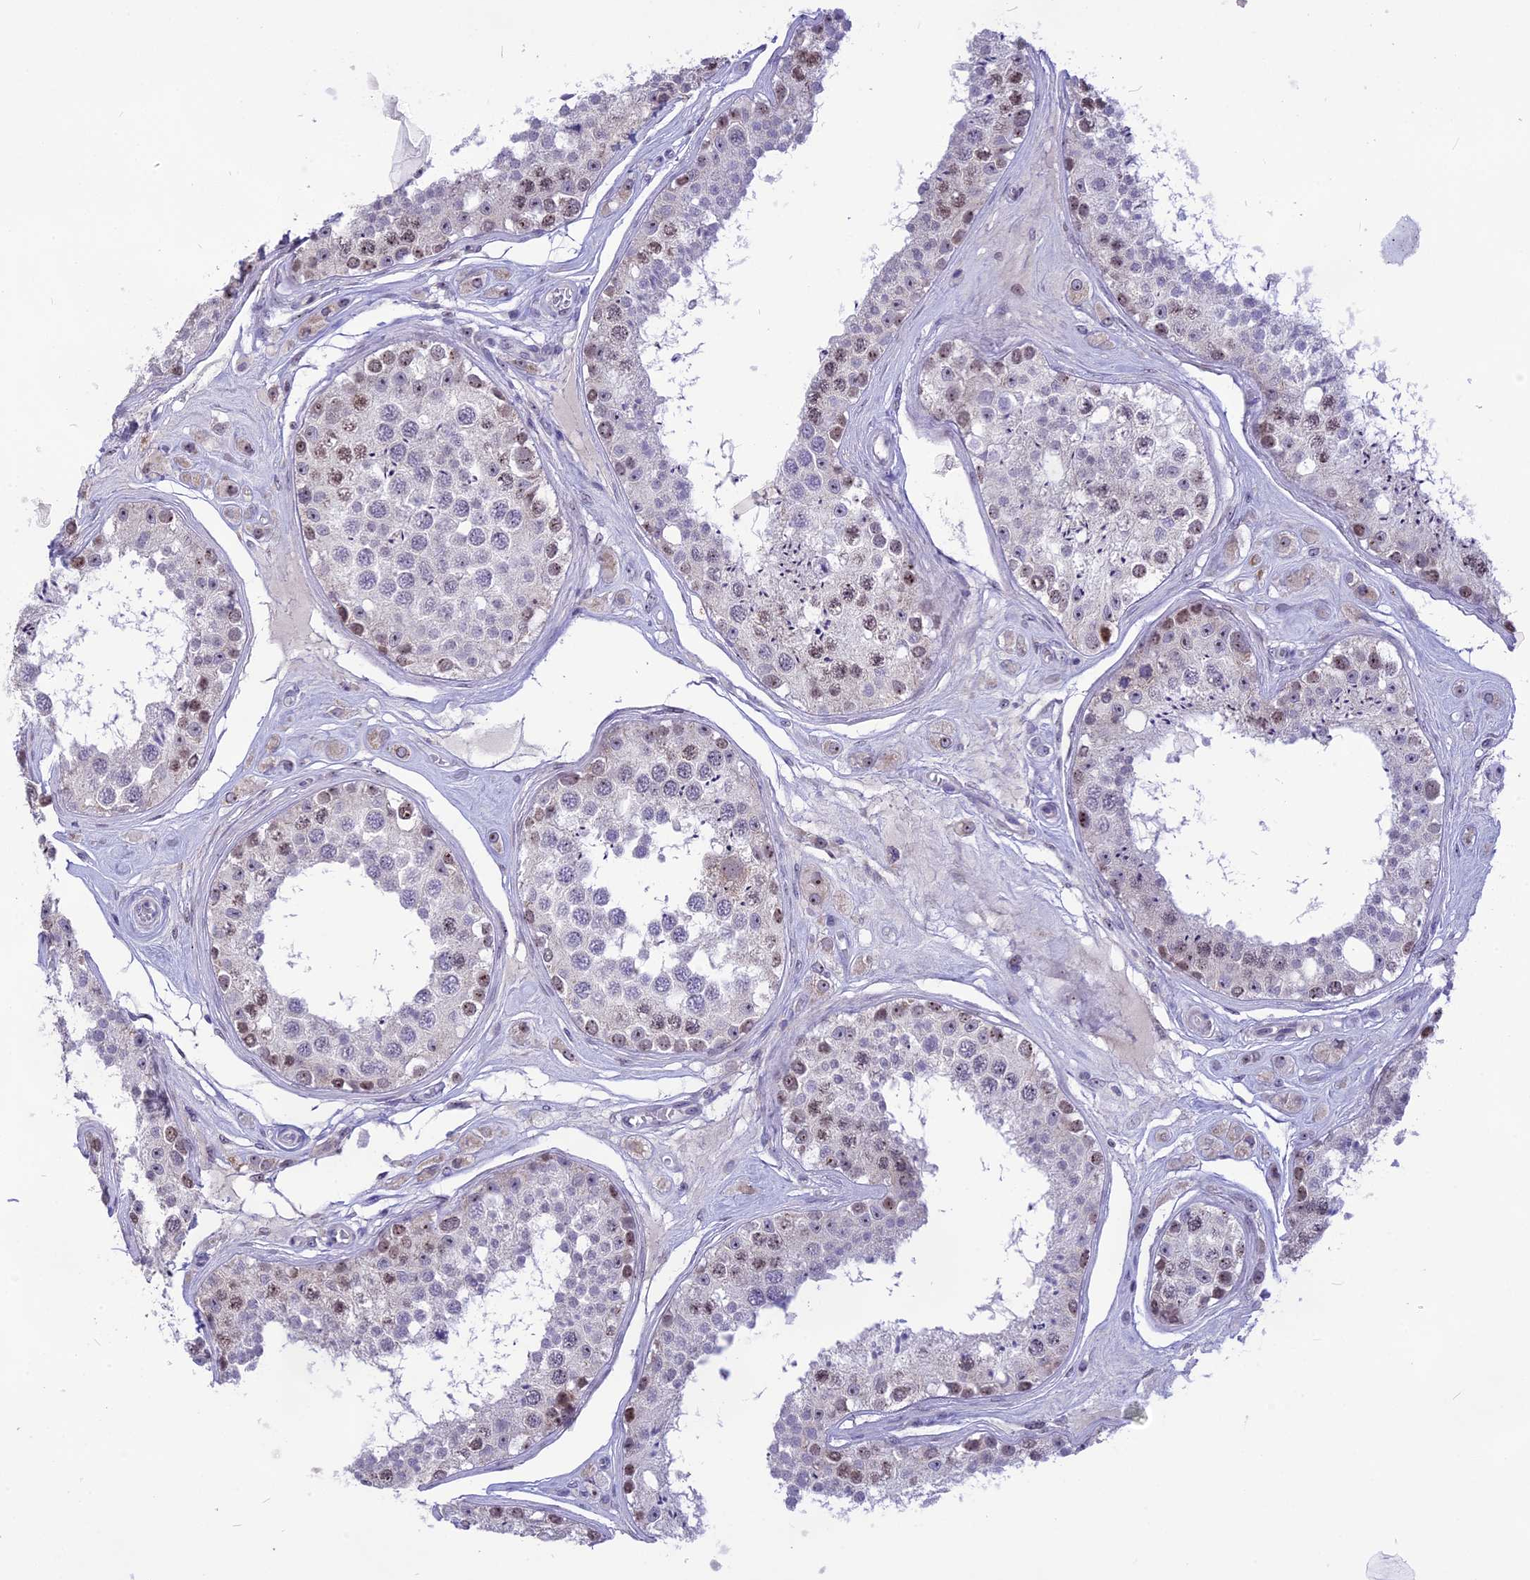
{"staining": {"intensity": "moderate", "quantity": "25%-75%", "location": "nuclear"}, "tissue": "testis", "cell_type": "Cells in seminiferous ducts", "image_type": "normal", "snomed": [{"axis": "morphology", "description": "Normal tissue, NOS"}, {"axis": "topography", "description": "Testis"}], "caption": "Human testis stained with a brown dye displays moderate nuclear positive positivity in approximately 25%-75% of cells in seminiferous ducts.", "gene": "CMSS1", "patient": {"sex": "male", "age": 25}}